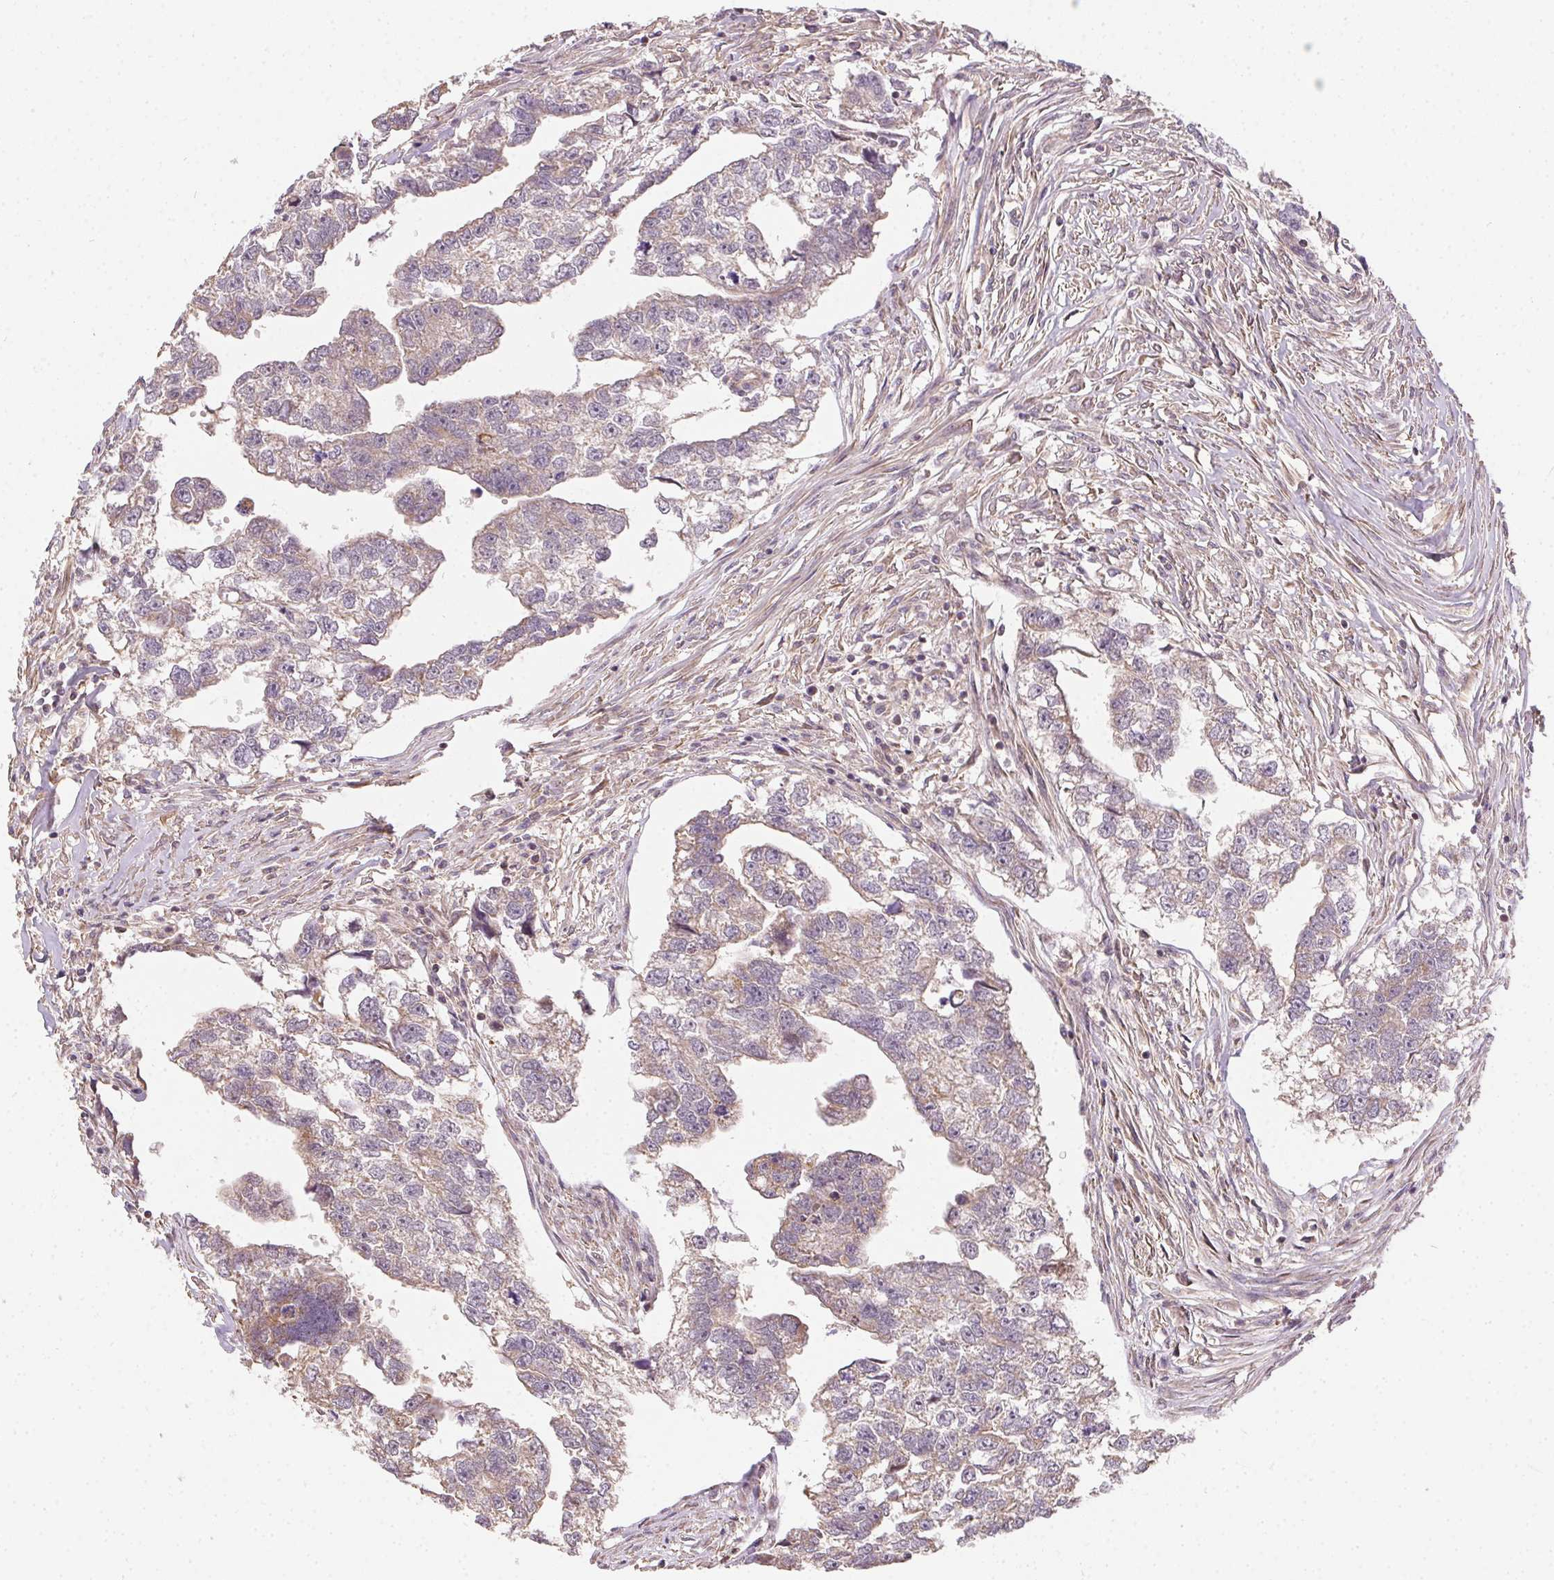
{"staining": {"intensity": "weak", "quantity": "<25%", "location": "cytoplasmic/membranous"}, "tissue": "testis cancer", "cell_type": "Tumor cells", "image_type": "cancer", "snomed": [{"axis": "morphology", "description": "Carcinoma, Embryonal, NOS"}, {"axis": "morphology", "description": "Teratoma, malignant, NOS"}, {"axis": "topography", "description": "Testis"}], "caption": "The photomicrograph shows no significant positivity in tumor cells of embryonal carcinoma (testis).", "gene": "REV3L", "patient": {"sex": "male", "age": 44}}